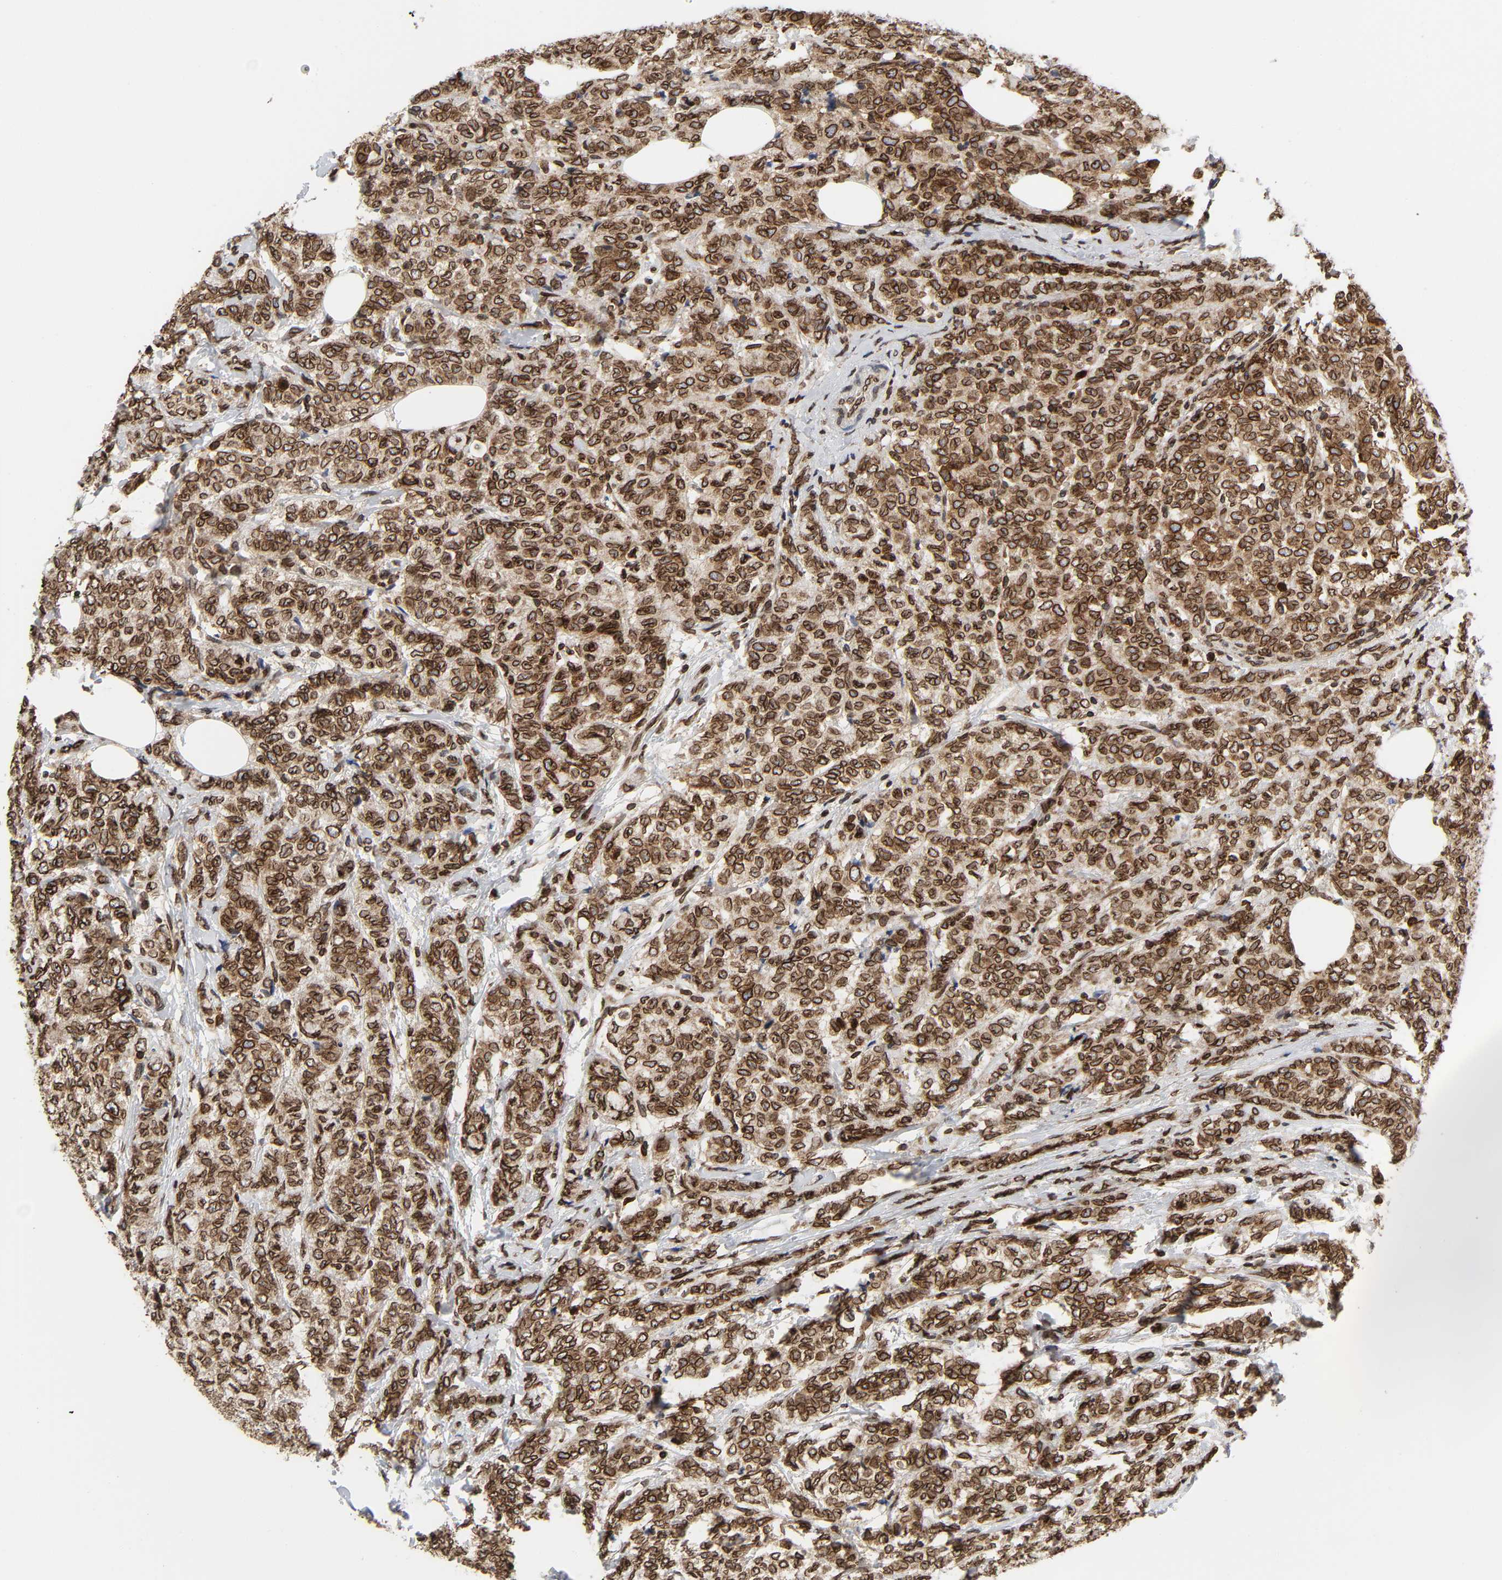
{"staining": {"intensity": "strong", "quantity": ">75%", "location": "cytoplasmic/membranous,nuclear"}, "tissue": "breast cancer", "cell_type": "Tumor cells", "image_type": "cancer", "snomed": [{"axis": "morphology", "description": "Lobular carcinoma"}, {"axis": "topography", "description": "Breast"}], "caption": "Breast cancer stained with a brown dye shows strong cytoplasmic/membranous and nuclear positive staining in approximately >75% of tumor cells.", "gene": "RANGAP1", "patient": {"sex": "female", "age": 60}}